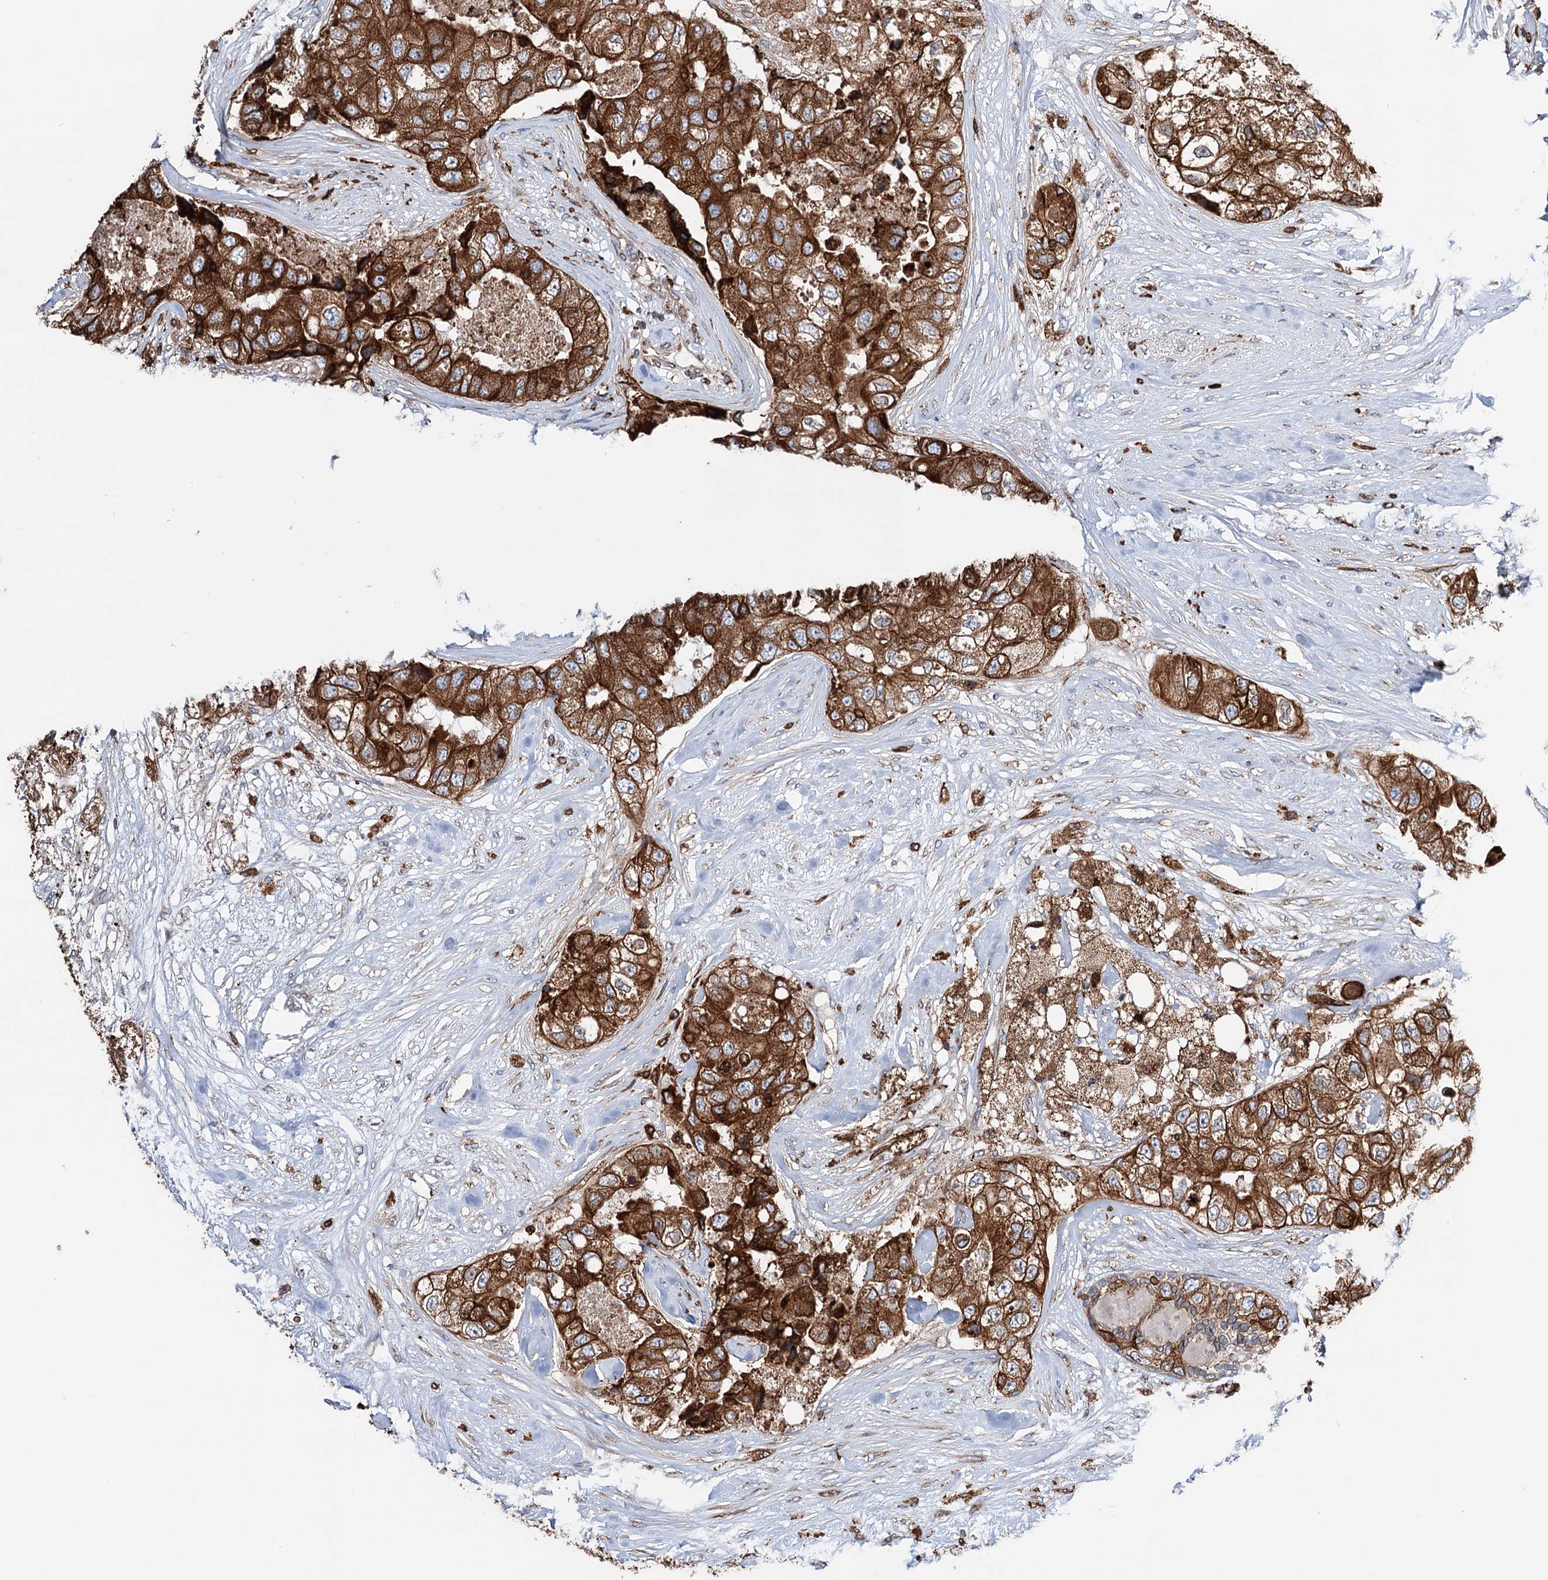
{"staining": {"intensity": "strong", "quantity": ">75%", "location": "cytoplasmic/membranous"}, "tissue": "breast cancer", "cell_type": "Tumor cells", "image_type": "cancer", "snomed": [{"axis": "morphology", "description": "Duct carcinoma"}, {"axis": "topography", "description": "Breast"}], "caption": "DAB (3,3'-diaminobenzidine) immunohistochemical staining of breast infiltrating ductal carcinoma exhibits strong cytoplasmic/membranous protein staining in approximately >75% of tumor cells.", "gene": "ERP29", "patient": {"sex": "female", "age": 62}}